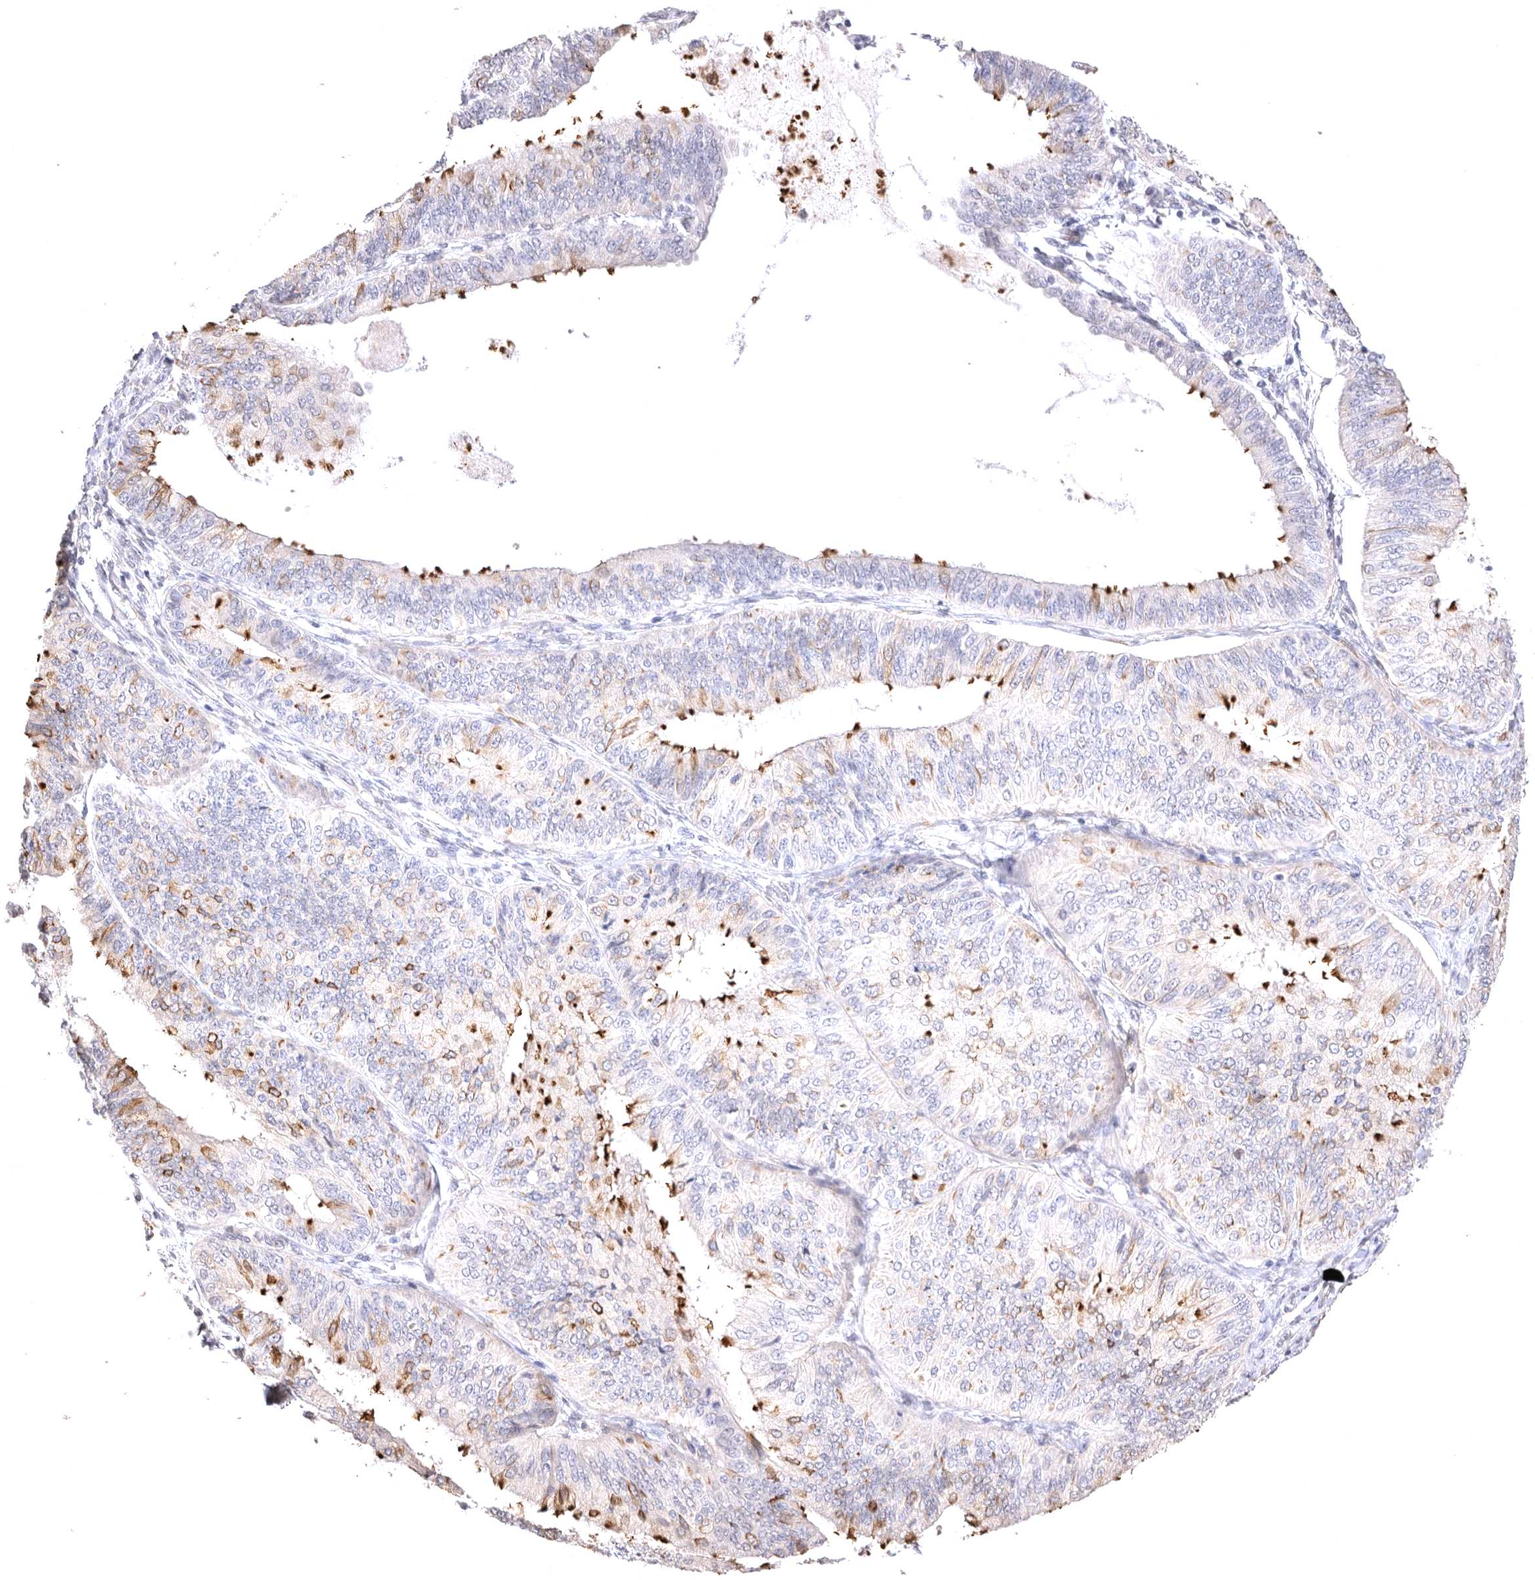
{"staining": {"intensity": "strong", "quantity": "<25%", "location": "cytoplasmic/membranous"}, "tissue": "endometrial cancer", "cell_type": "Tumor cells", "image_type": "cancer", "snomed": [{"axis": "morphology", "description": "Adenocarcinoma, NOS"}, {"axis": "topography", "description": "Endometrium"}], "caption": "This is a micrograph of immunohistochemistry (IHC) staining of endometrial adenocarcinoma, which shows strong expression in the cytoplasmic/membranous of tumor cells.", "gene": "VPS45", "patient": {"sex": "female", "age": 58}}